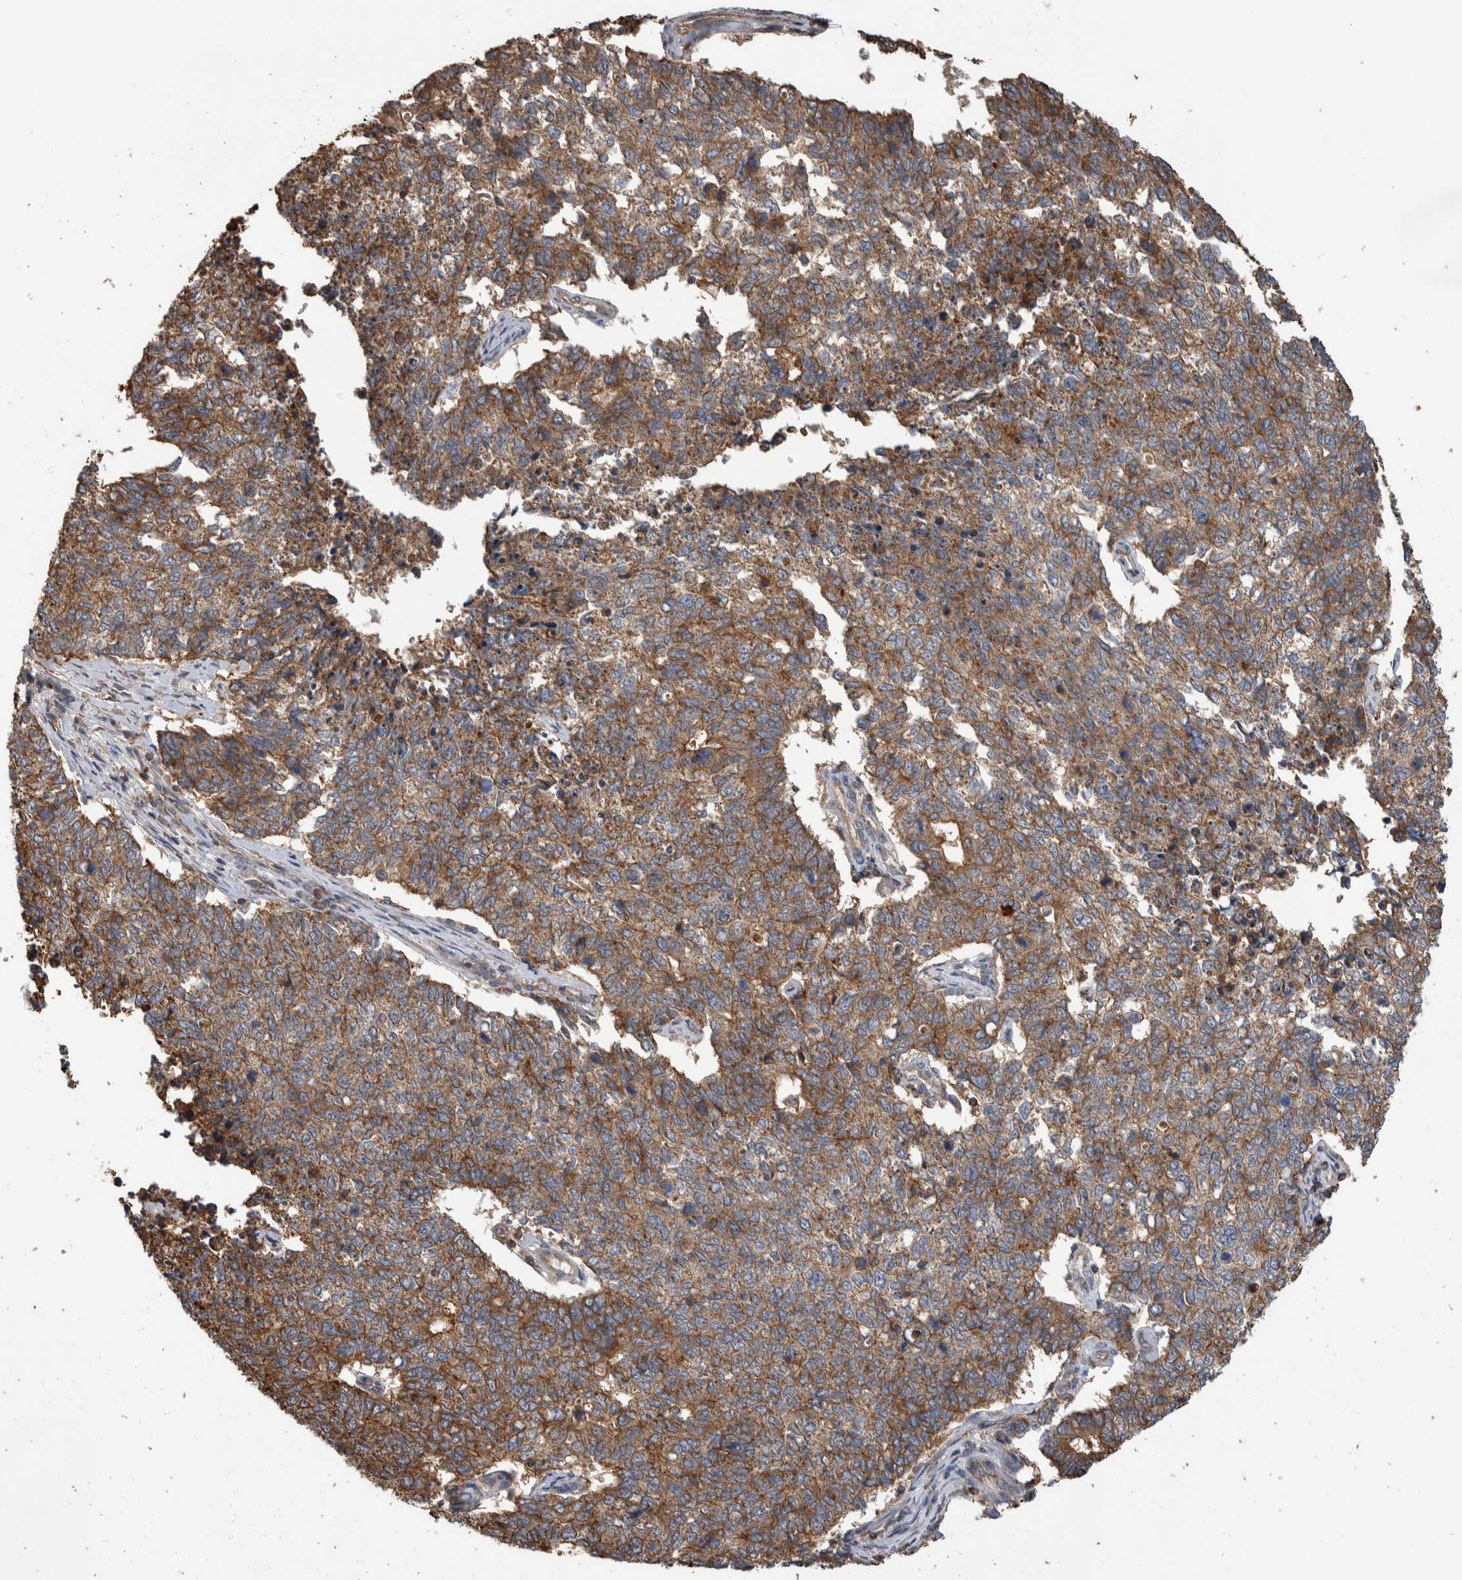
{"staining": {"intensity": "weak", "quantity": ">75%", "location": "cytoplasmic/membranous"}, "tissue": "cervical cancer", "cell_type": "Tumor cells", "image_type": "cancer", "snomed": [{"axis": "morphology", "description": "Squamous cell carcinoma, NOS"}, {"axis": "topography", "description": "Cervix"}], "caption": "Cervical cancer stained with a brown dye reveals weak cytoplasmic/membranous positive staining in approximately >75% of tumor cells.", "gene": "SDCBP", "patient": {"sex": "female", "age": 63}}